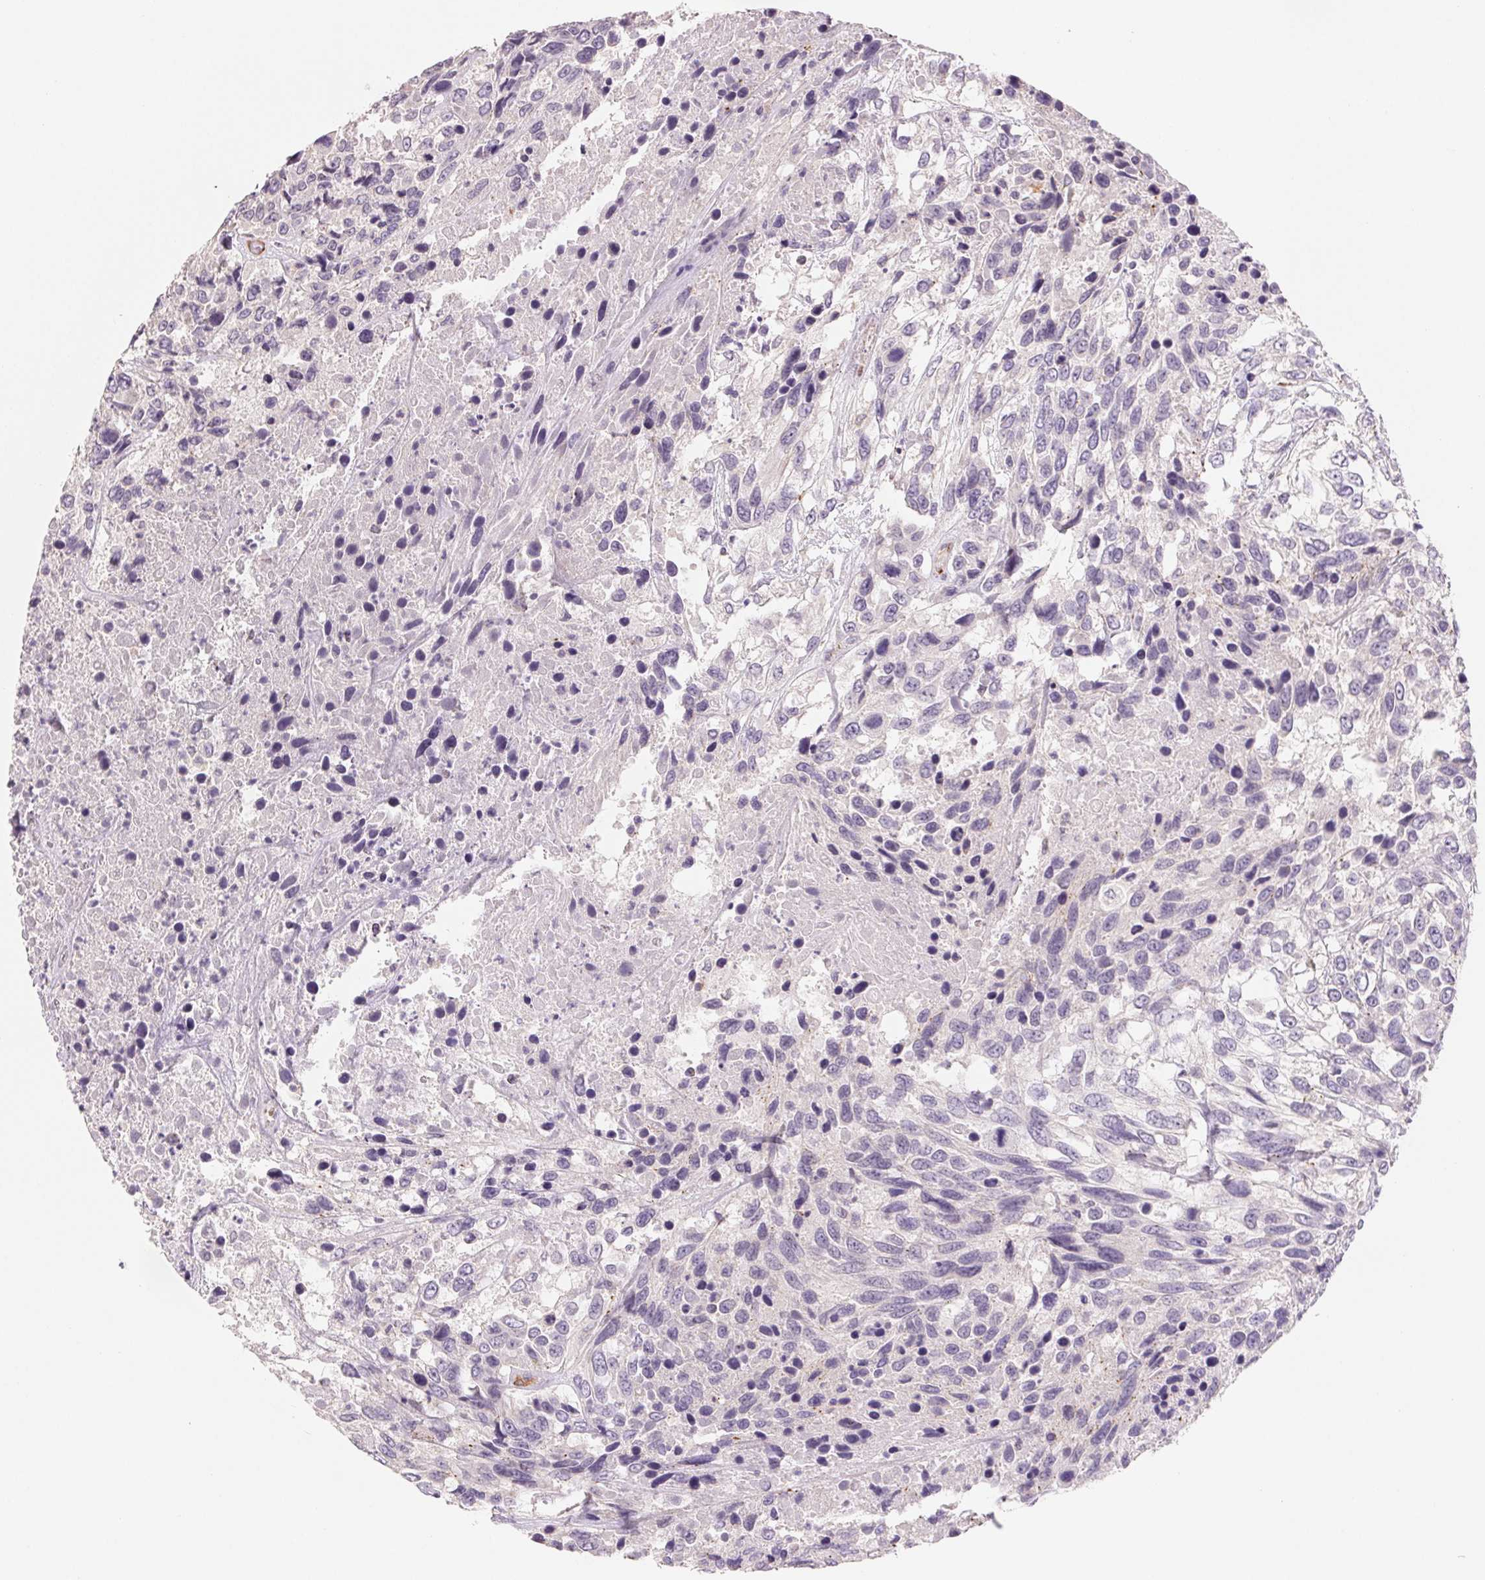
{"staining": {"intensity": "negative", "quantity": "none", "location": "none"}, "tissue": "urothelial cancer", "cell_type": "Tumor cells", "image_type": "cancer", "snomed": [{"axis": "morphology", "description": "Urothelial carcinoma, High grade"}, {"axis": "topography", "description": "Urinary bladder"}], "caption": "A high-resolution image shows IHC staining of high-grade urothelial carcinoma, which displays no significant positivity in tumor cells. The staining was performed using DAB to visualize the protein expression in brown, while the nuclei were stained in blue with hematoxylin (Magnification: 20x).", "gene": "ANKRD13B", "patient": {"sex": "female", "age": 70}}